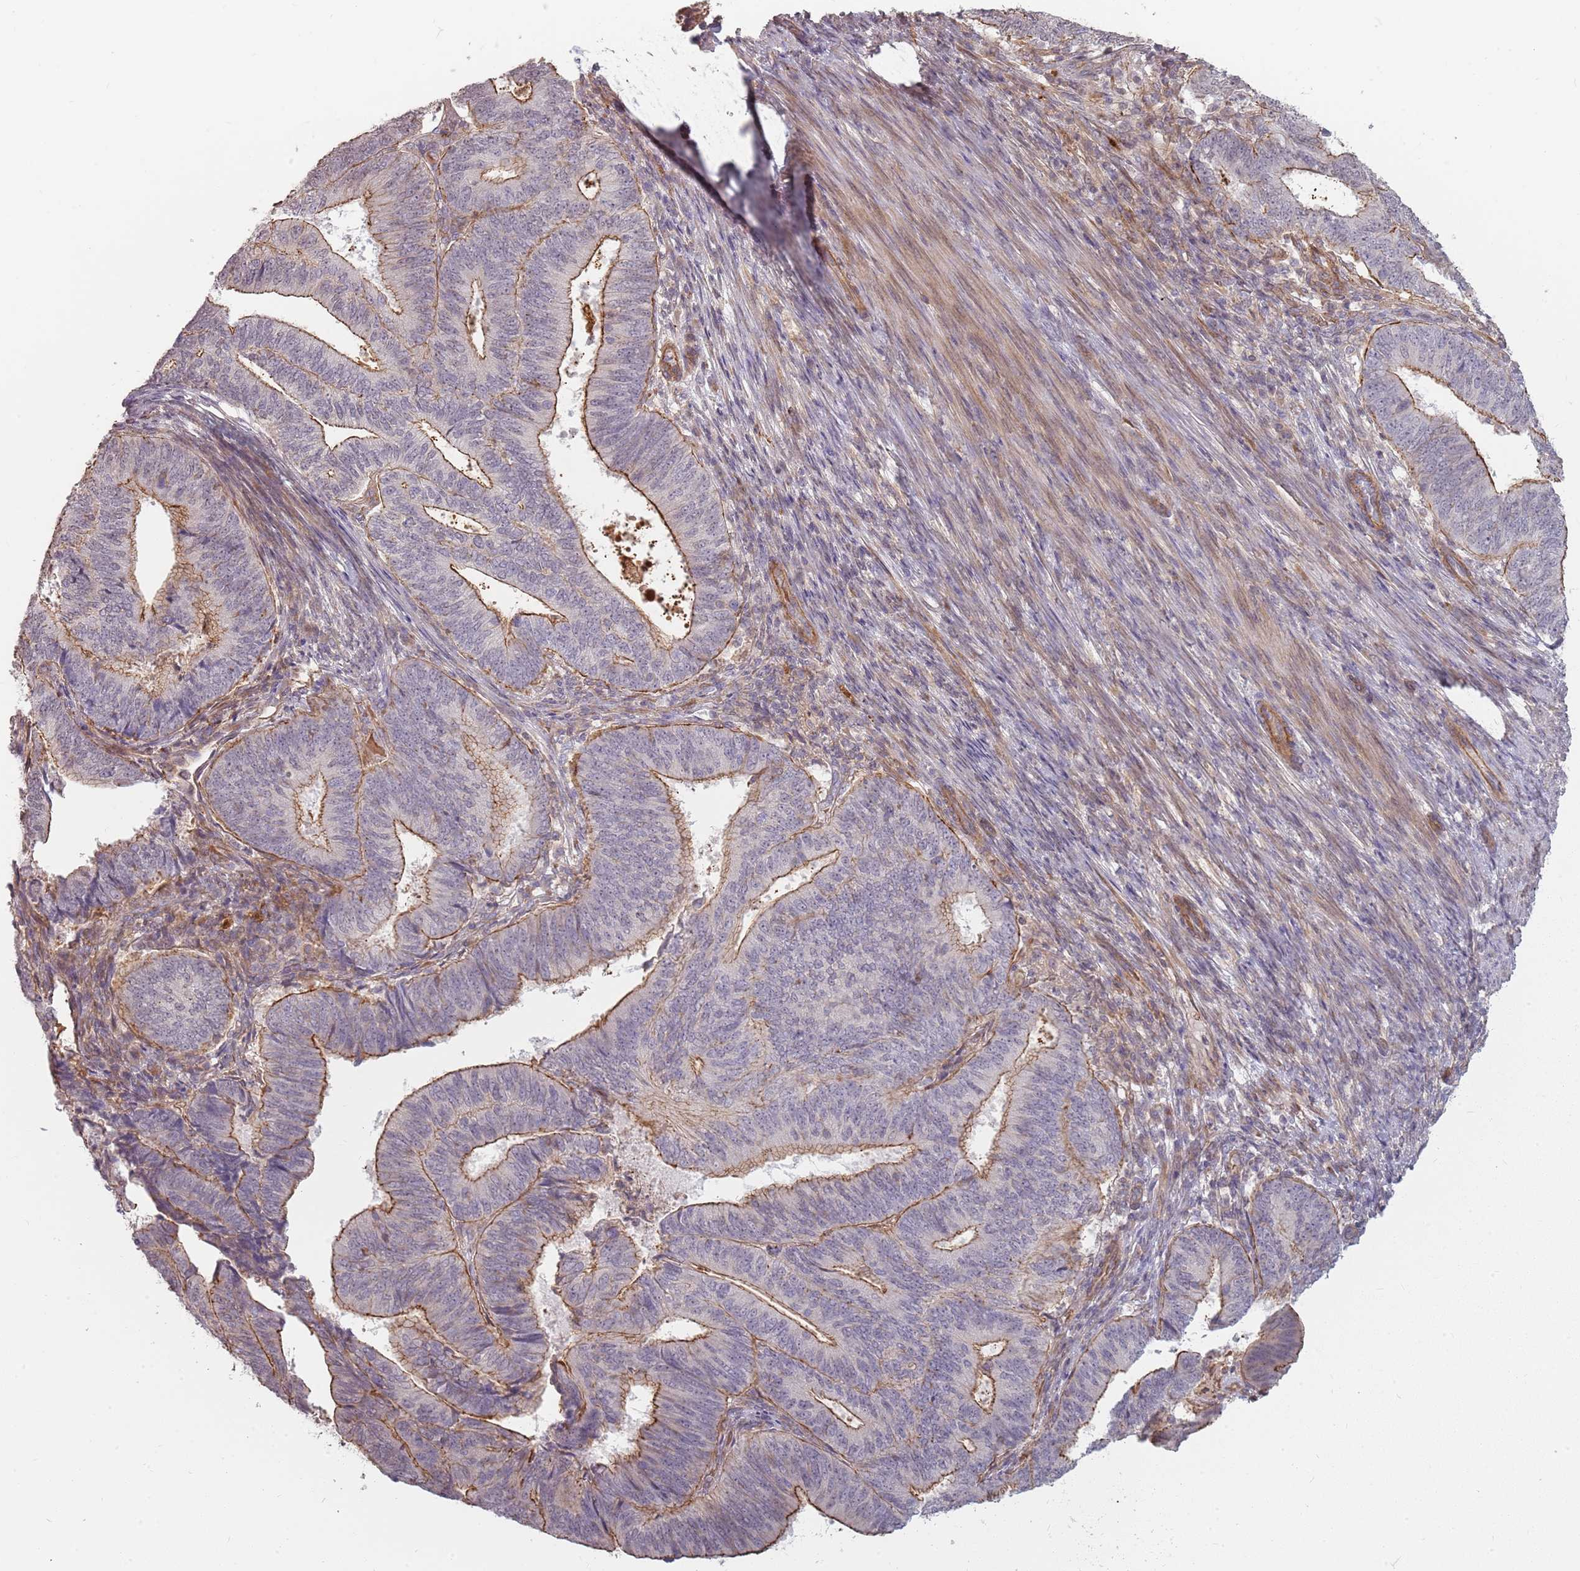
{"staining": {"intensity": "moderate", "quantity": "25%-75%", "location": "cytoplasmic/membranous"}, "tissue": "endometrial cancer", "cell_type": "Tumor cells", "image_type": "cancer", "snomed": [{"axis": "morphology", "description": "Adenocarcinoma, NOS"}, {"axis": "topography", "description": "Endometrium"}], "caption": "Endometrial cancer (adenocarcinoma) stained for a protein (brown) reveals moderate cytoplasmic/membranous positive expression in about 25%-75% of tumor cells.", "gene": "PPP1R14C", "patient": {"sex": "female", "age": 70}}